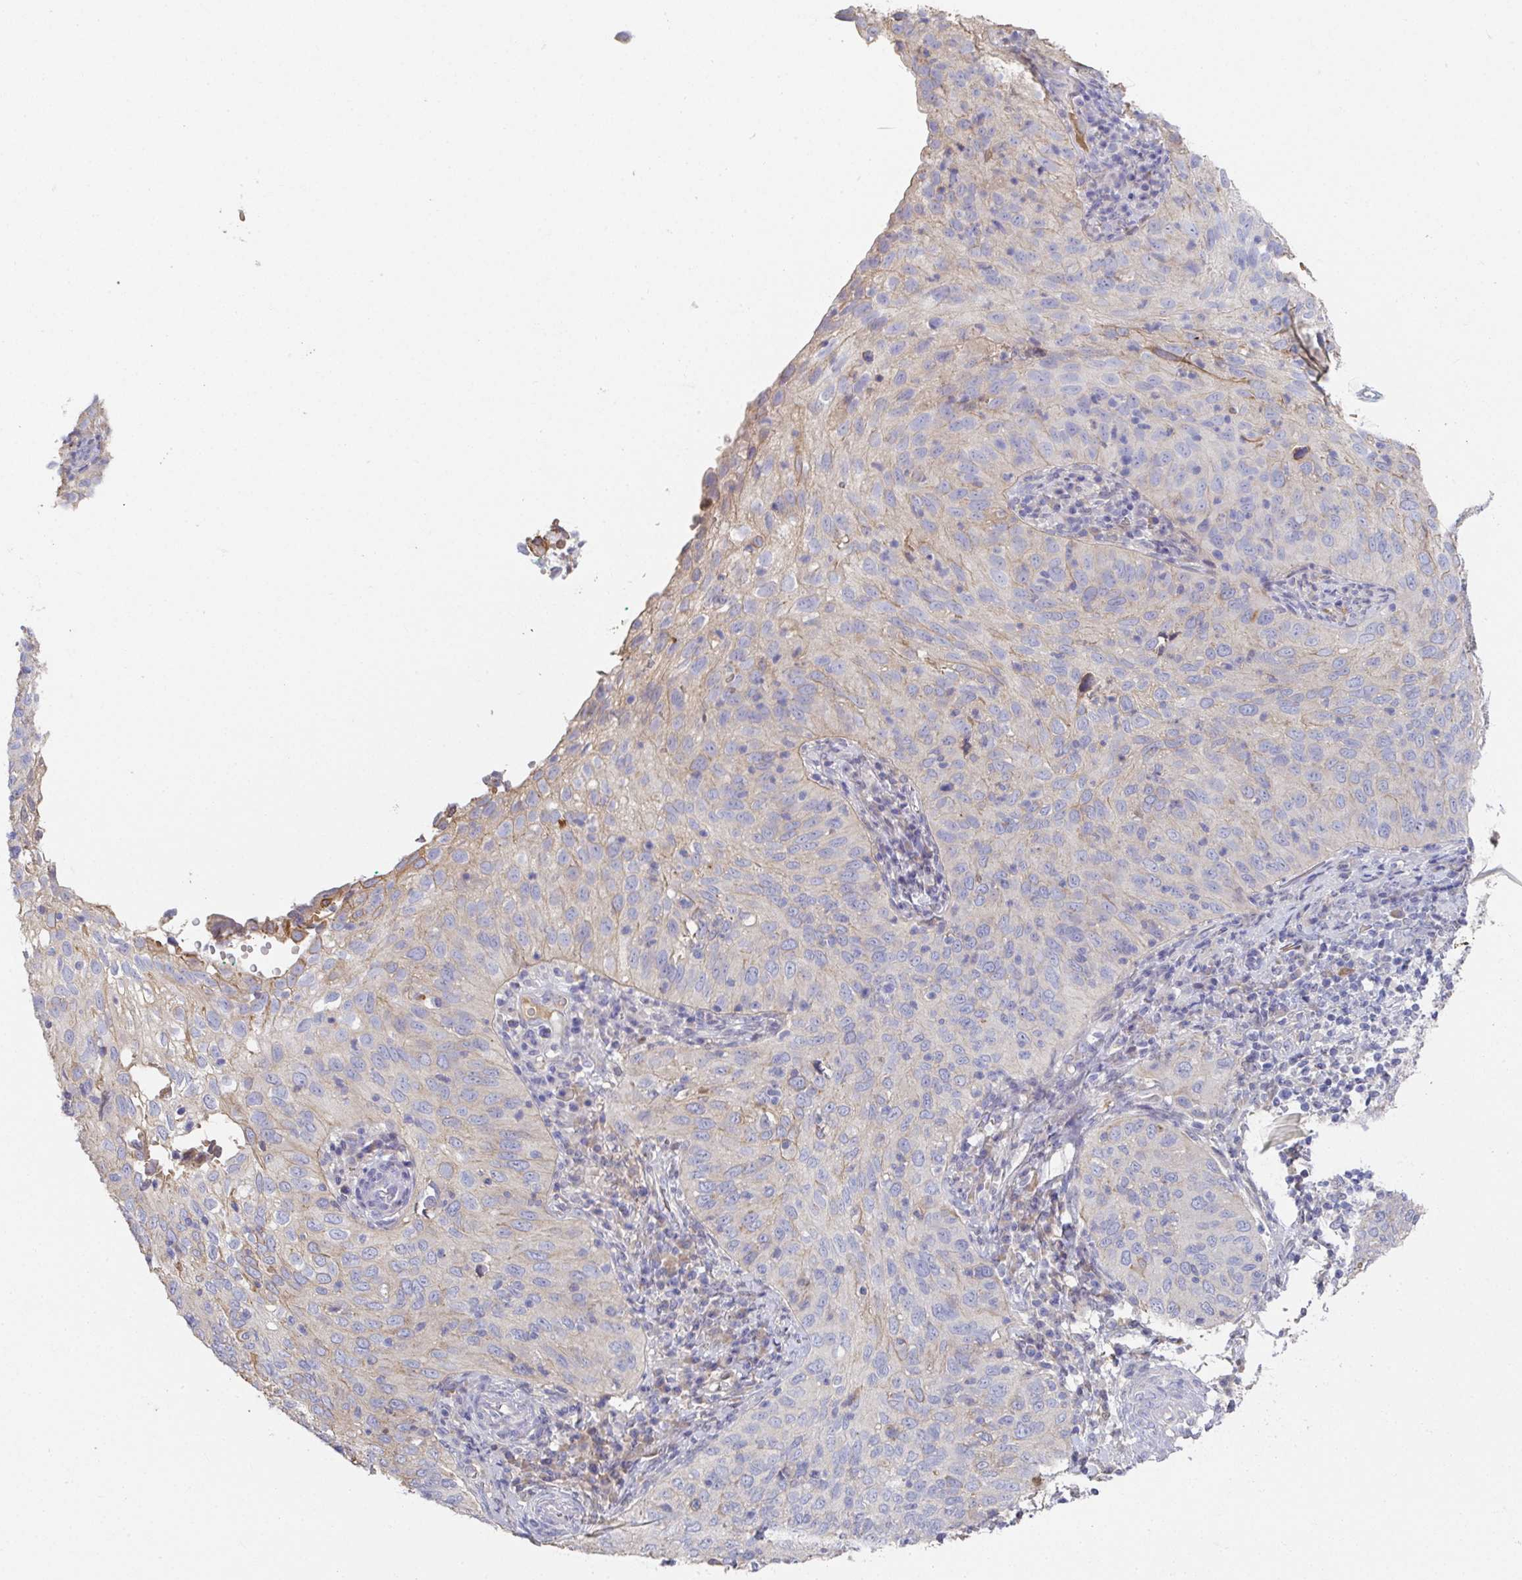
{"staining": {"intensity": "weak", "quantity": "<25%", "location": "cytoplasmic/membranous"}, "tissue": "cervical cancer", "cell_type": "Tumor cells", "image_type": "cancer", "snomed": [{"axis": "morphology", "description": "Squamous cell carcinoma, NOS"}, {"axis": "topography", "description": "Cervix"}], "caption": "This is an immunohistochemistry (IHC) micrograph of cervical cancer (squamous cell carcinoma). There is no positivity in tumor cells.", "gene": "ANO5", "patient": {"sex": "female", "age": 52}}